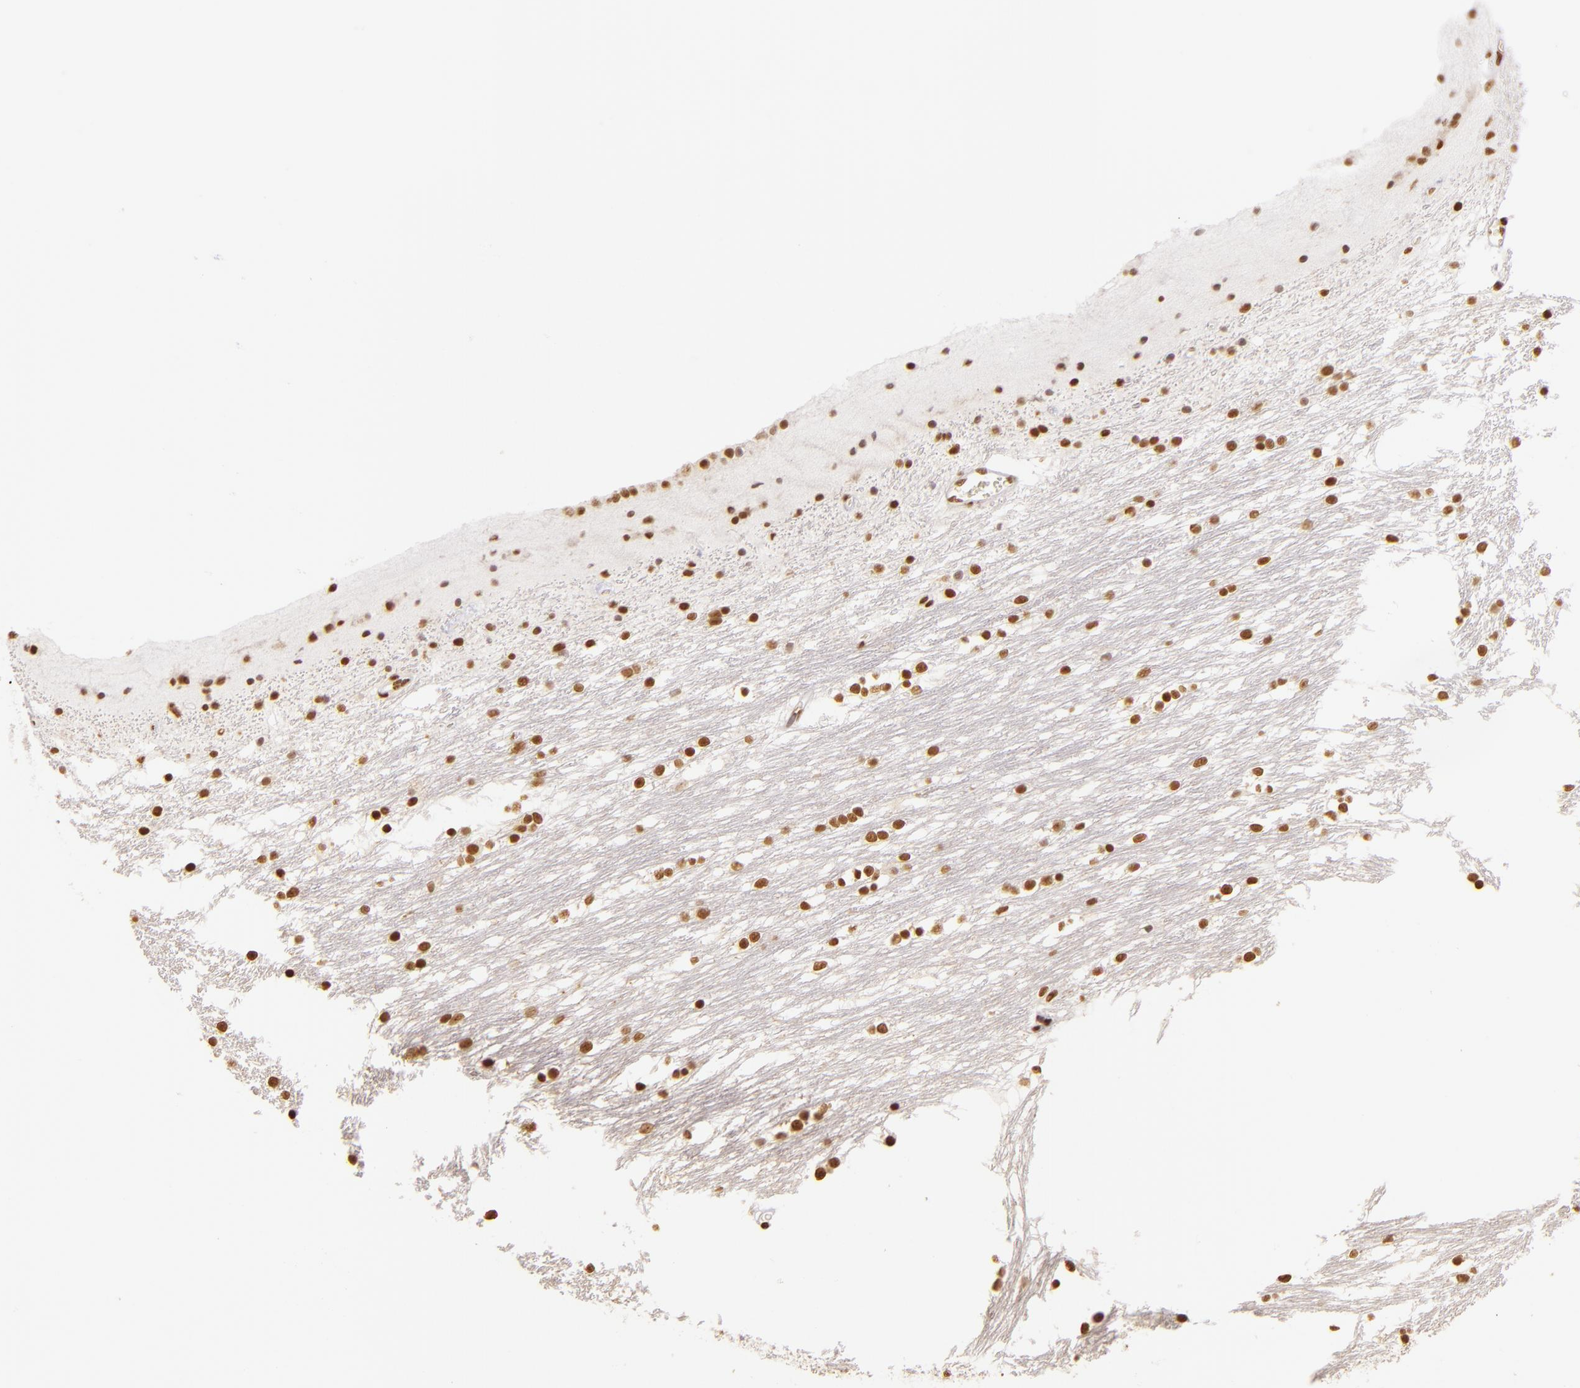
{"staining": {"intensity": "moderate", "quantity": ">75%", "location": "nuclear"}, "tissue": "caudate", "cell_type": "Glial cells", "image_type": "normal", "snomed": [{"axis": "morphology", "description": "Normal tissue, NOS"}, {"axis": "topography", "description": "Lateral ventricle wall"}], "caption": "Moderate nuclear staining for a protein is appreciated in approximately >75% of glial cells of unremarkable caudate using immunohistochemistry.", "gene": "PAPOLA", "patient": {"sex": "female", "age": 19}}